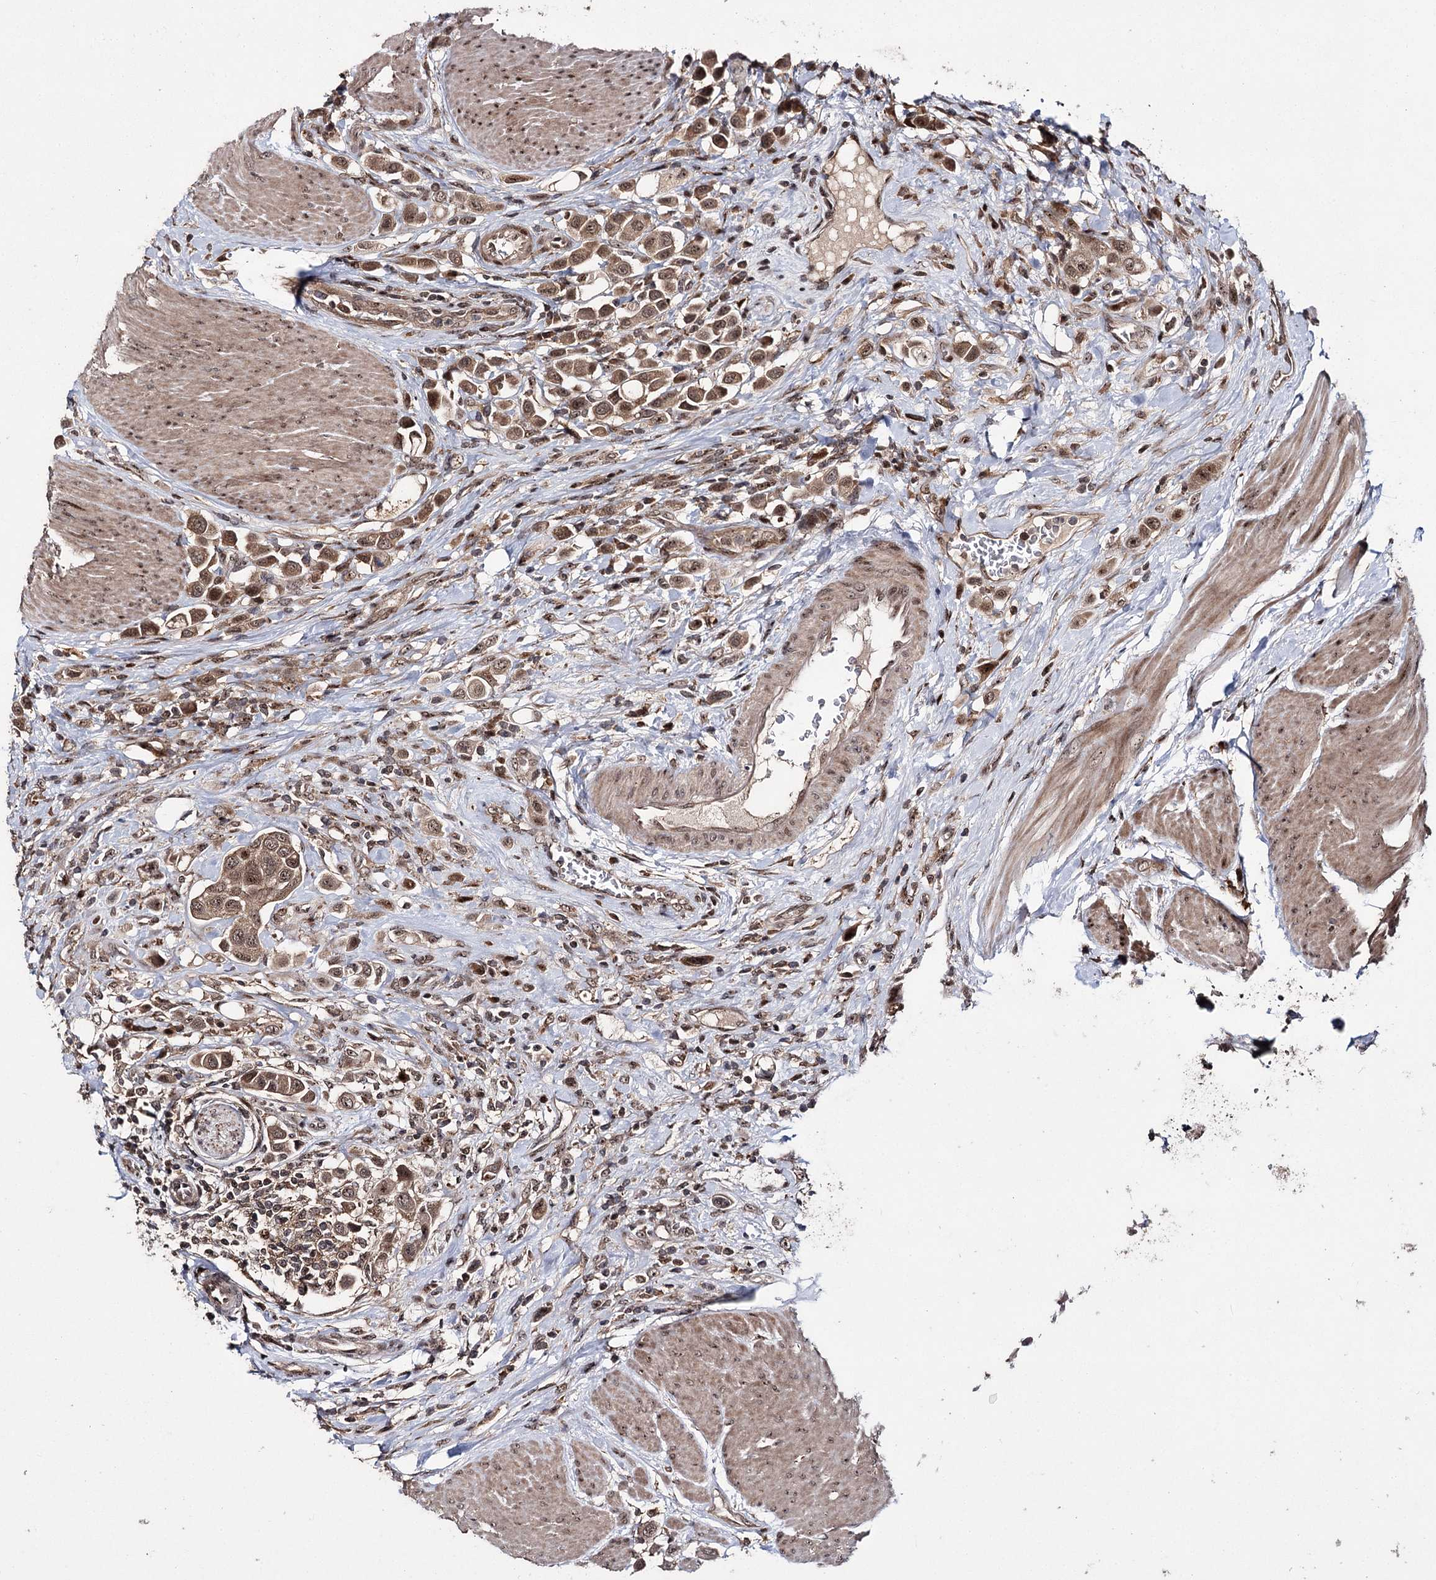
{"staining": {"intensity": "moderate", "quantity": ">75%", "location": "cytoplasmic/membranous,nuclear"}, "tissue": "urothelial cancer", "cell_type": "Tumor cells", "image_type": "cancer", "snomed": [{"axis": "morphology", "description": "Urothelial carcinoma, High grade"}, {"axis": "topography", "description": "Urinary bladder"}], "caption": "Urothelial cancer stained with DAB (3,3'-diaminobenzidine) immunohistochemistry (IHC) demonstrates medium levels of moderate cytoplasmic/membranous and nuclear staining in approximately >75% of tumor cells.", "gene": "MKNK2", "patient": {"sex": "male", "age": 50}}